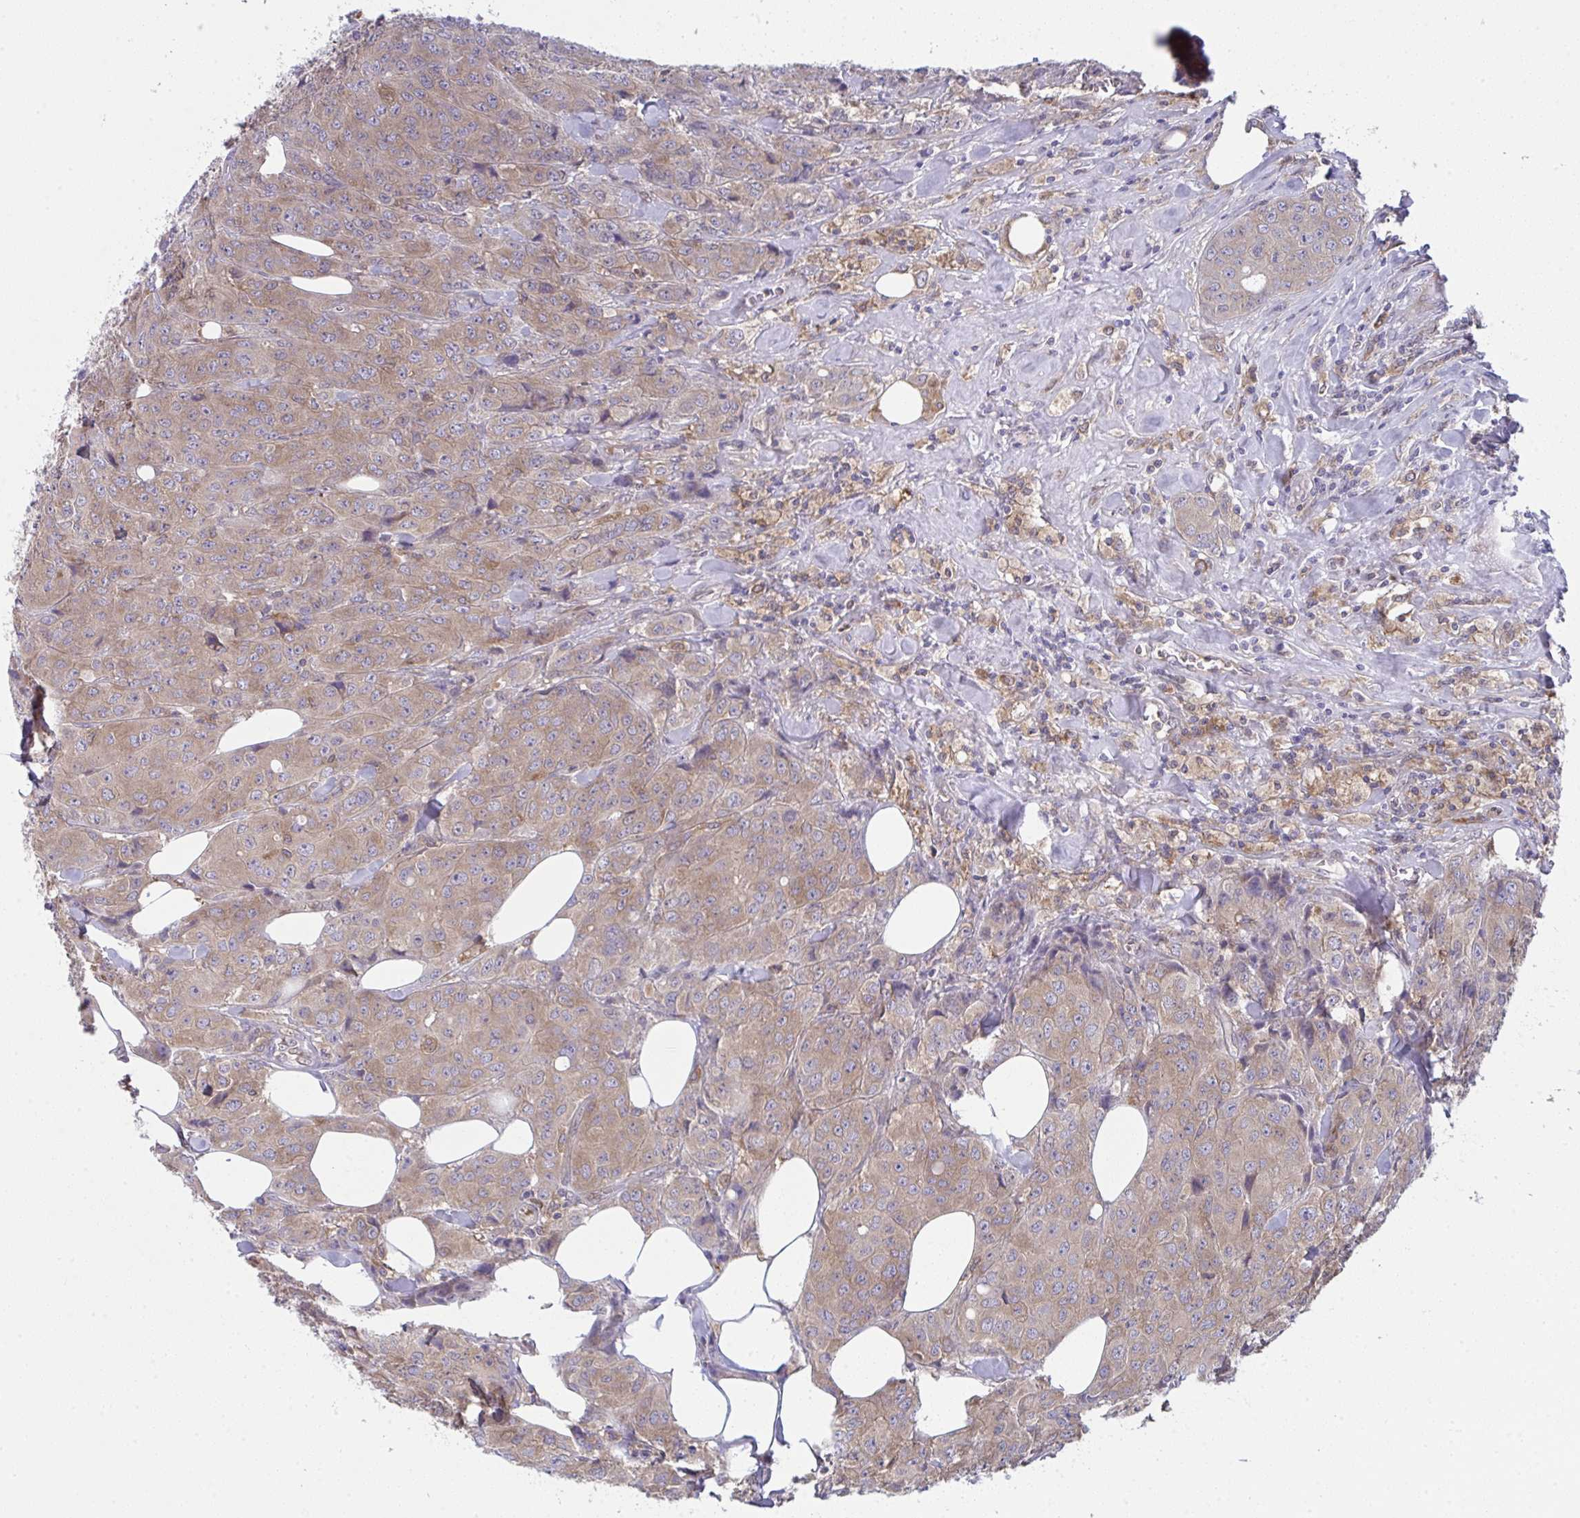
{"staining": {"intensity": "weak", "quantity": ">75%", "location": "cytoplasmic/membranous"}, "tissue": "breast cancer", "cell_type": "Tumor cells", "image_type": "cancer", "snomed": [{"axis": "morphology", "description": "Duct carcinoma"}, {"axis": "topography", "description": "Breast"}], "caption": "This is an image of immunohistochemistry (IHC) staining of breast cancer (intraductal carcinoma), which shows weak expression in the cytoplasmic/membranous of tumor cells.", "gene": "ALDH16A1", "patient": {"sex": "female", "age": 43}}